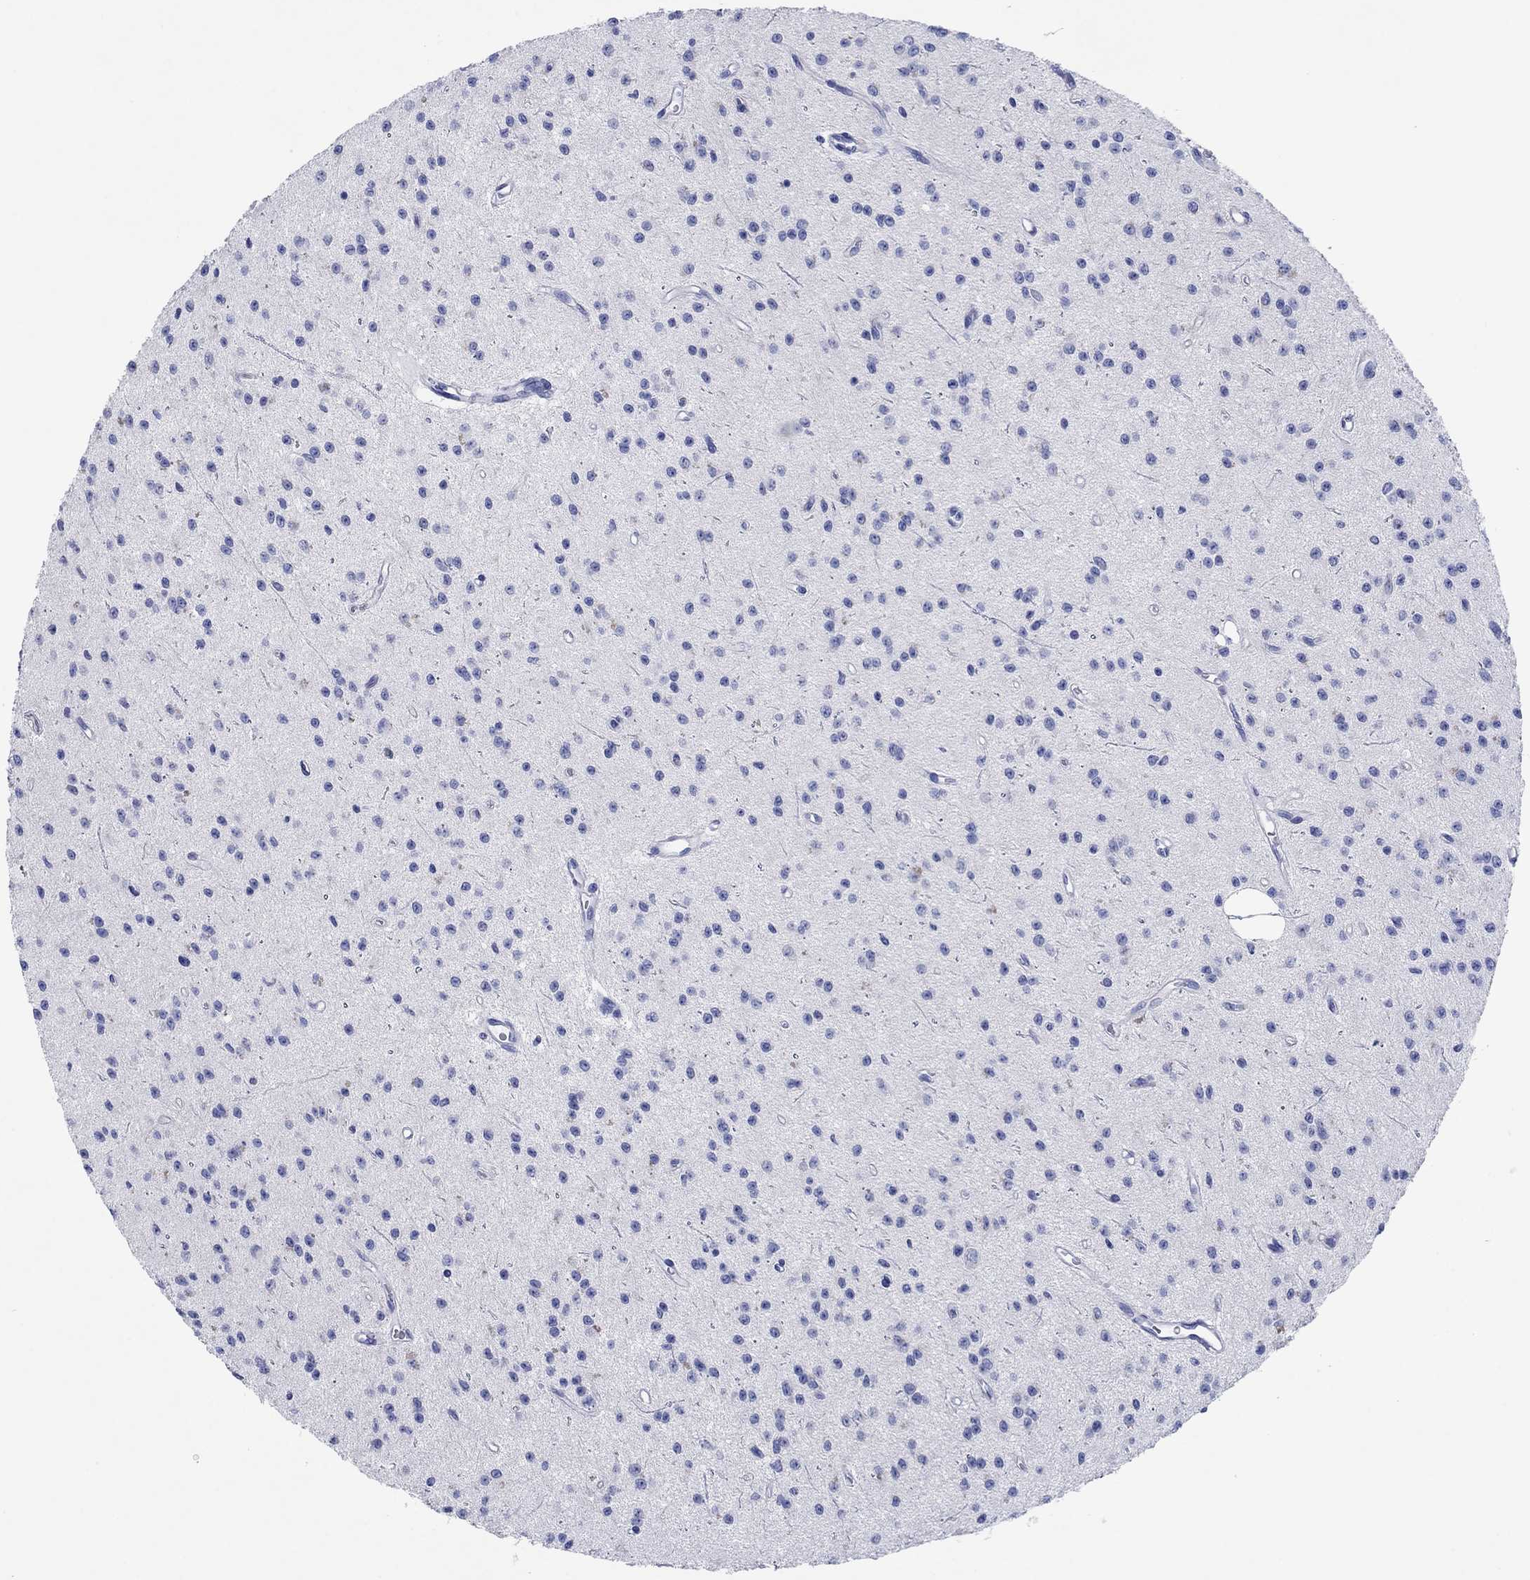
{"staining": {"intensity": "negative", "quantity": "none", "location": "none"}, "tissue": "glioma", "cell_type": "Tumor cells", "image_type": "cancer", "snomed": [{"axis": "morphology", "description": "Glioma, malignant, Low grade"}, {"axis": "topography", "description": "Brain"}], "caption": "Tumor cells are negative for brown protein staining in malignant low-grade glioma.", "gene": "HCRT", "patient": {"sex": "female", "age": 45}}